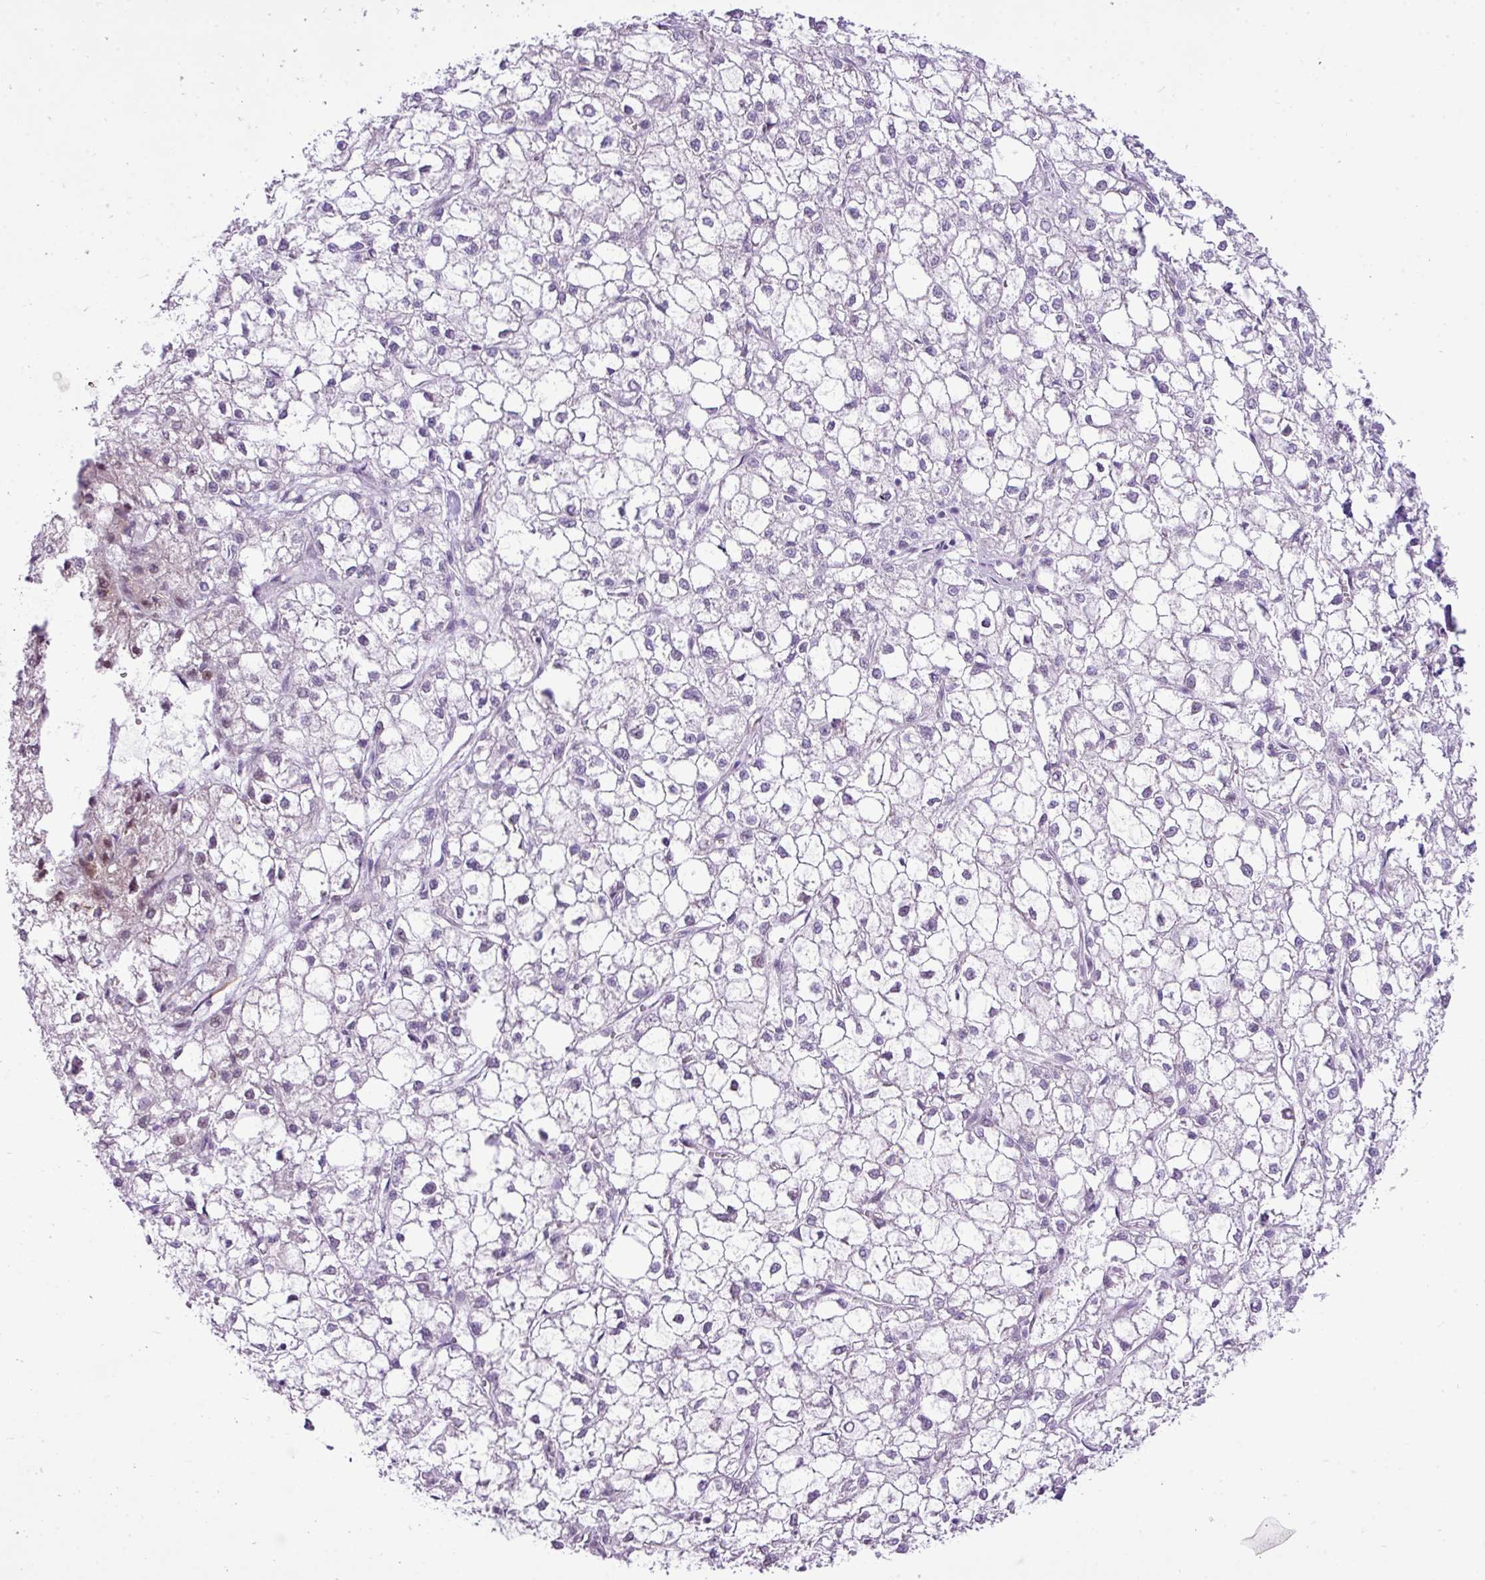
{"staining": {"intensity": "negative", "quantity": "none", "location": "none"}, "tissue": "liver cancer", "cell_type": "Tumor cells", "image_type": "cancer", "snomed": [{"axis": "morphology", "description": "Carcinoma, Hepatocellular, NOS"}, {"axis": "topography", "description": "Liver"}], "caption": "IHC of human hepatocellular carcinoma (liver) displays no positivity in tumor cells.", "gene": "ELOA2", "patient": {"sex": "female", "age": 43}}